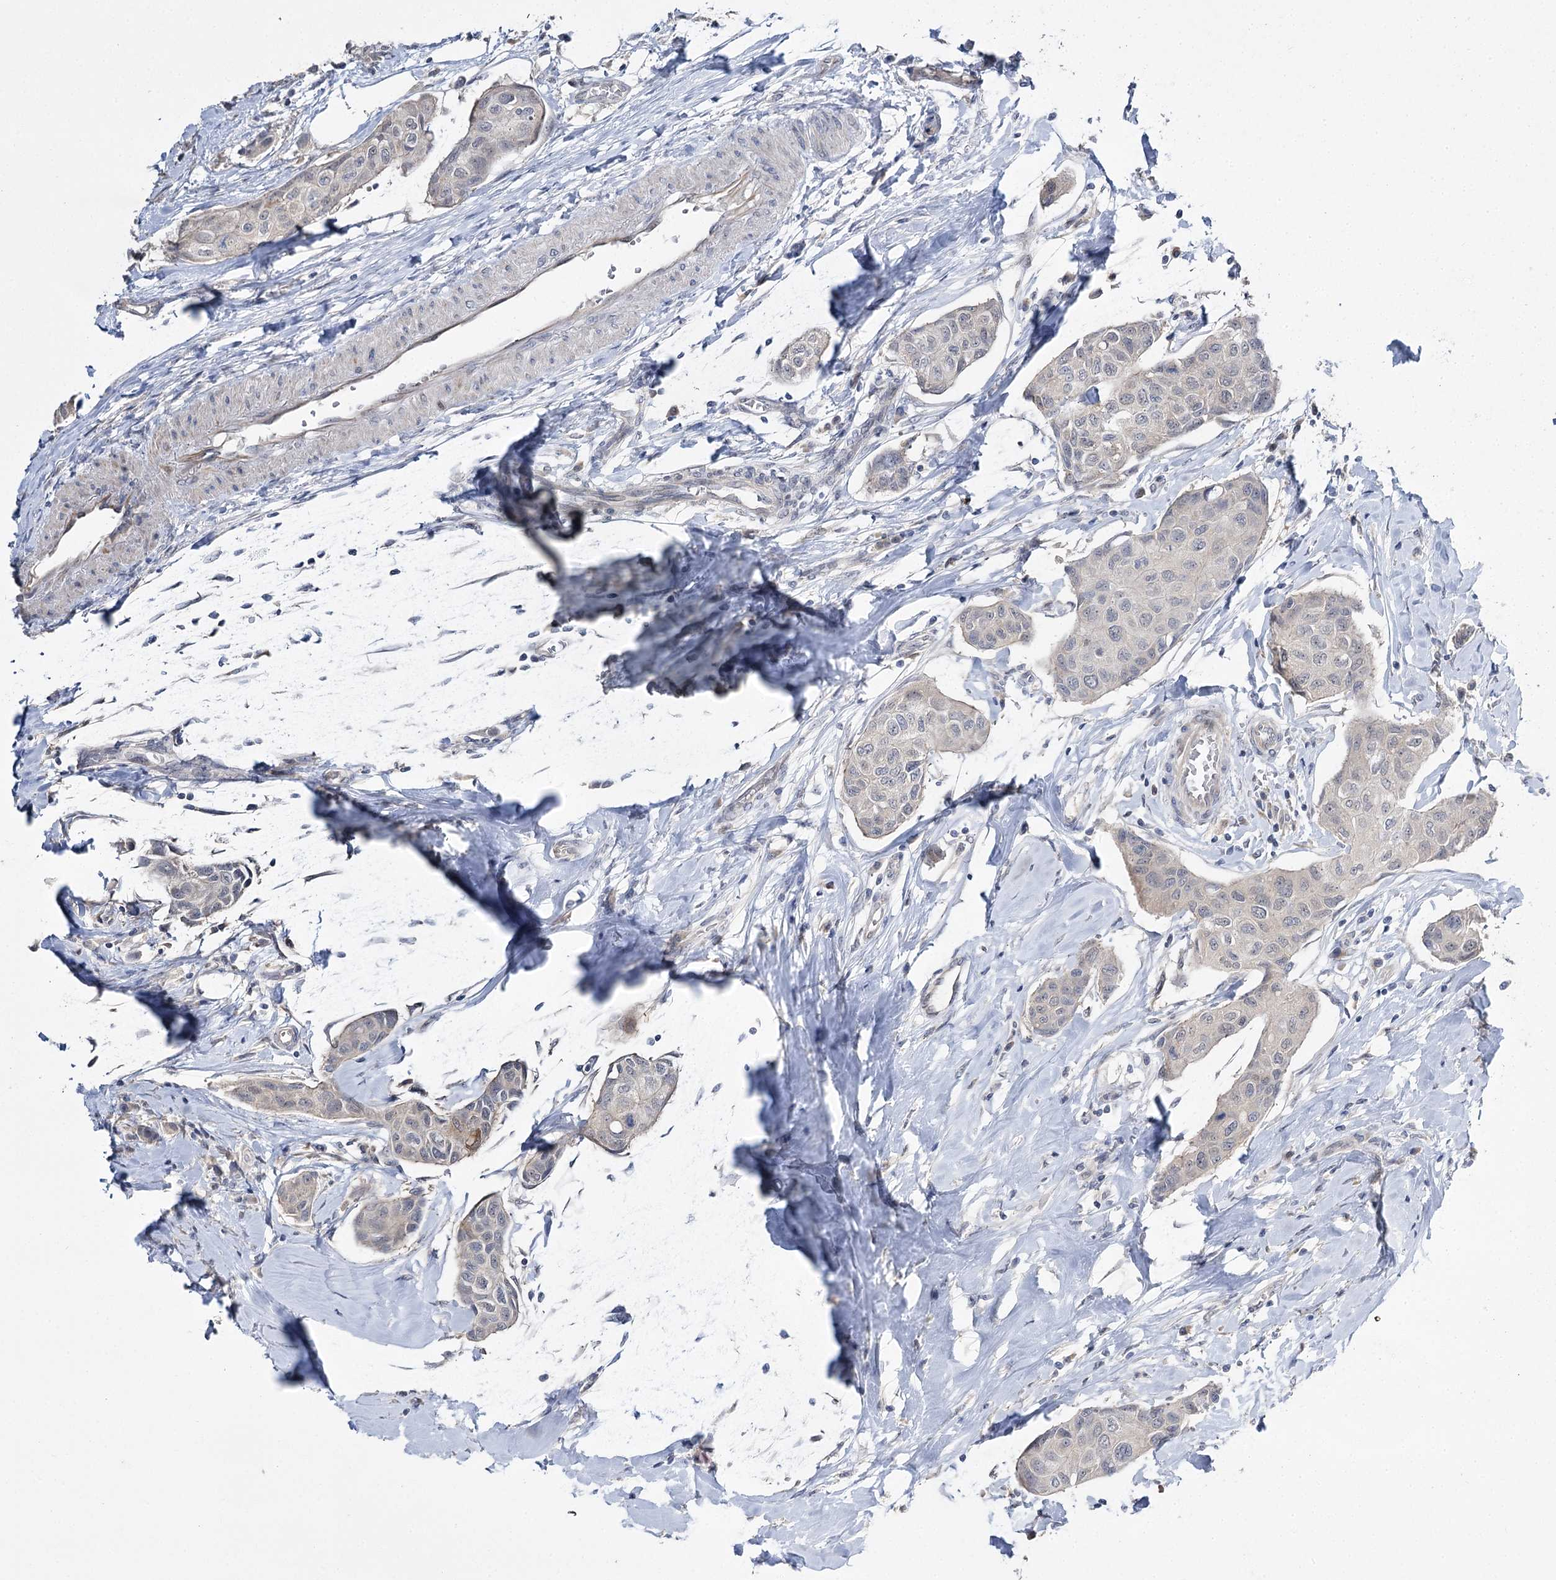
{"staining": {"intensity": "negative", "quantity": "none", "location": "none"}, "tissue": "breast cancer", "cell_type": "Tumor cells", "image_type": "cancer", "snomed": [{"axis": "morphology", "description": "Duct carcinoma"}, {"axis": "topography", "description": "Breast"}], "caption": "High power microscopy photomicrograph of an immunohistochemistry photomicrograph of breast cancer (intraductal carcinoma), revealing no significant positivity in tumor cells. (Immunohistochemistry (ihc), brightfield microscopy, high magnification).", "gene": "PHYHIPL", "patient": {"sex": "female", "age": 80}}